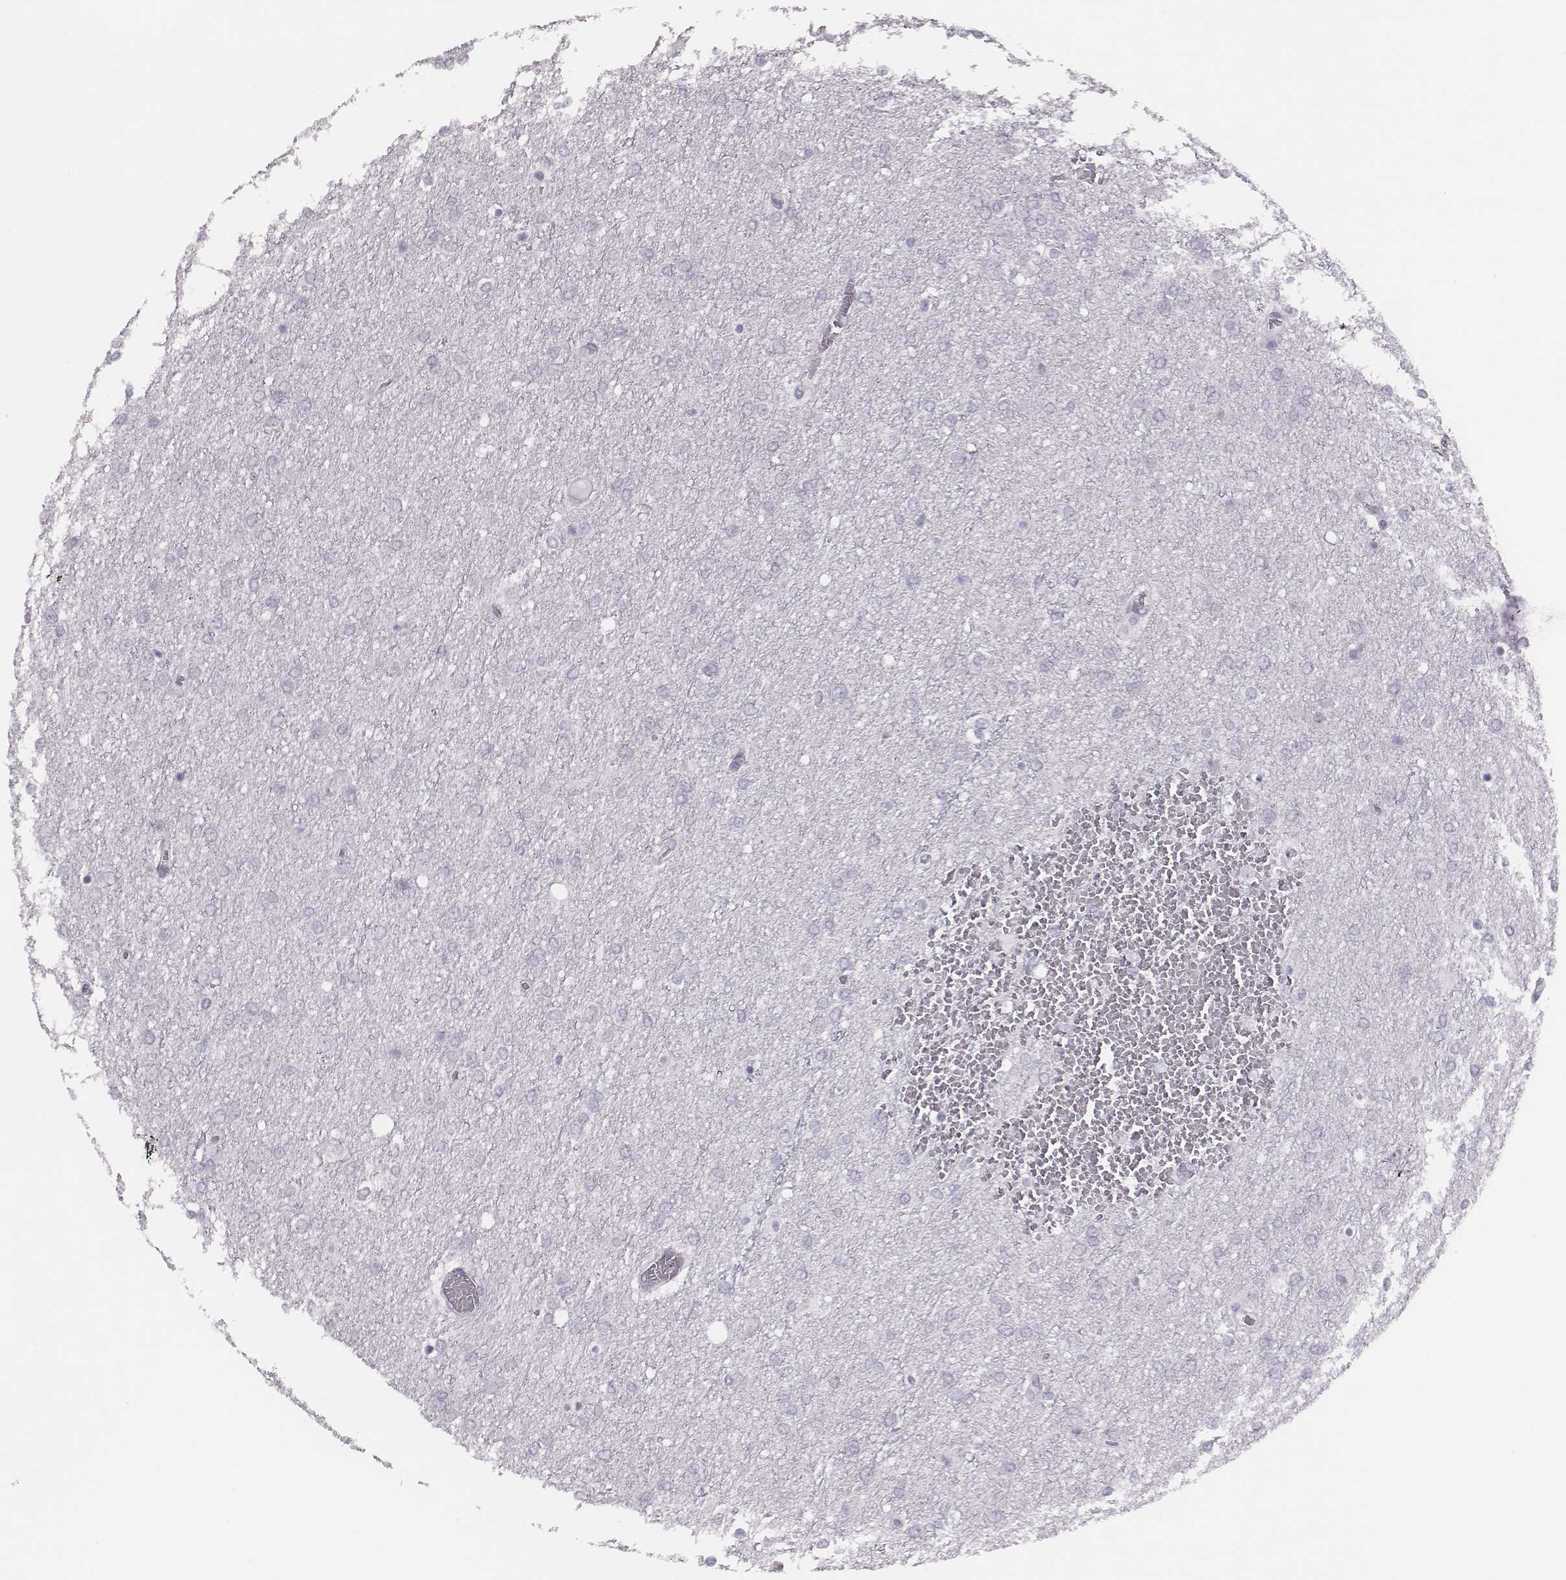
{"staining": {"intensity": "negative", "quantity": "none", "location": "none"}, "tissue": "glioma", "cell_type": "Tumor cells", "image_type": "cancer", "snomed": [{"axis": "morphology", "description": "Glioma, malignant, High grade"}, {"axis": "topography", "description": "Brain"}], "caption": "Malignant glioma (high-grade) was stained to show a protein in brown. There is no significant positivity in tumor cells.", "gene": "H1-6", "patient": {"sex": "female", "age": 61}}